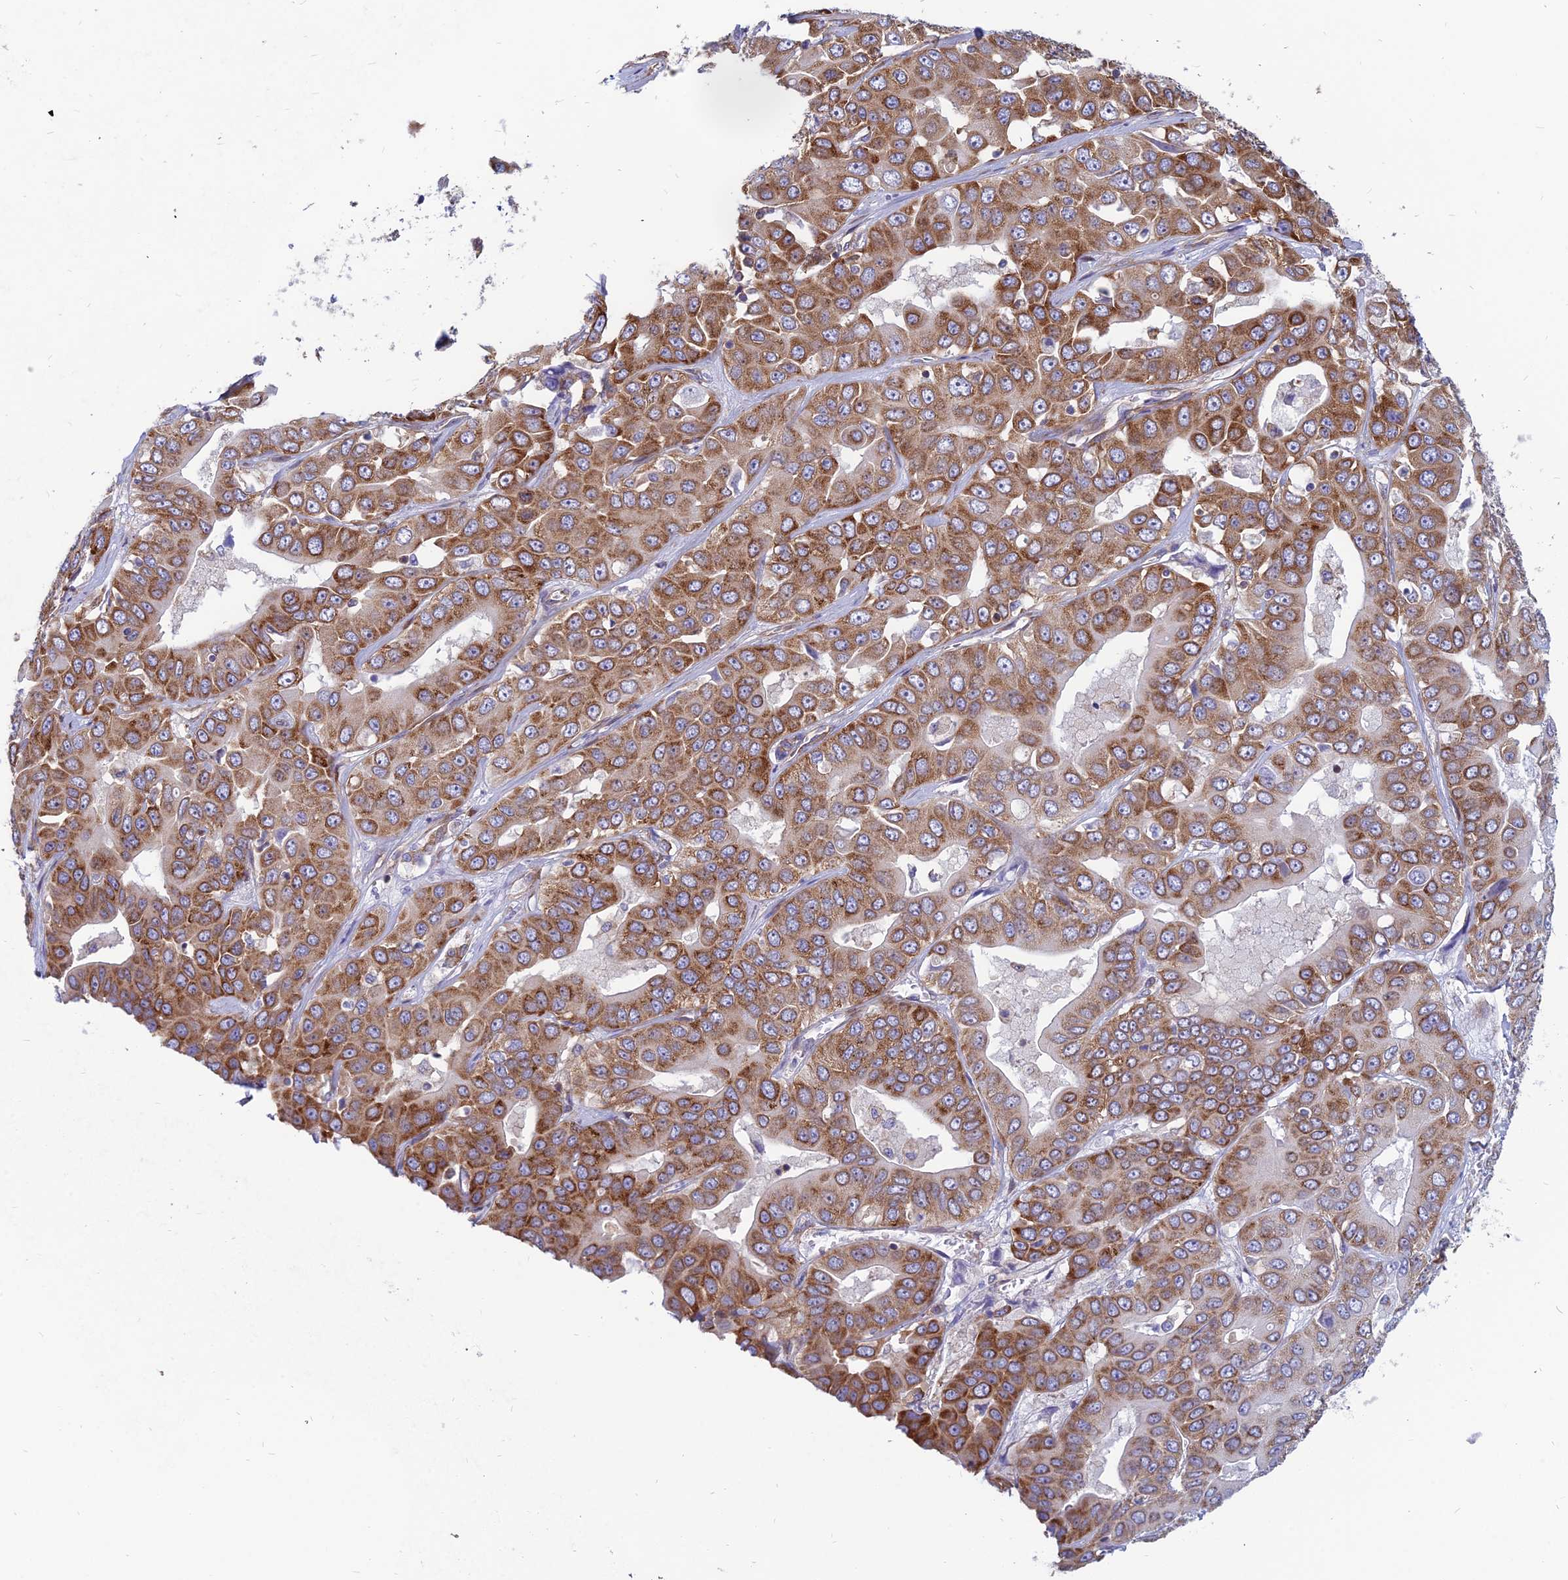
{"staining": {"intensity": "strong", "quantity": ">75%", "location": "cytoplasmic/membranous"}, "tissue": "liver cancer", "cell_type": "Tumor cells", "image_type": "cancer", "snomed": [{"axis": "morphology", "description": "Cholangiocarcinoma"}, {"axis": "topography", "description": "Liver"}], "caption": "Strong cytoplasmic/membranous positivity for a protein is appreciated in approximately >75% of tumor cells of cholangiocarcinoma (liver) using immunohistochemistry (IHC).", "gene": "TXLNA", "patient": {"sex": "female", "age": 52}}